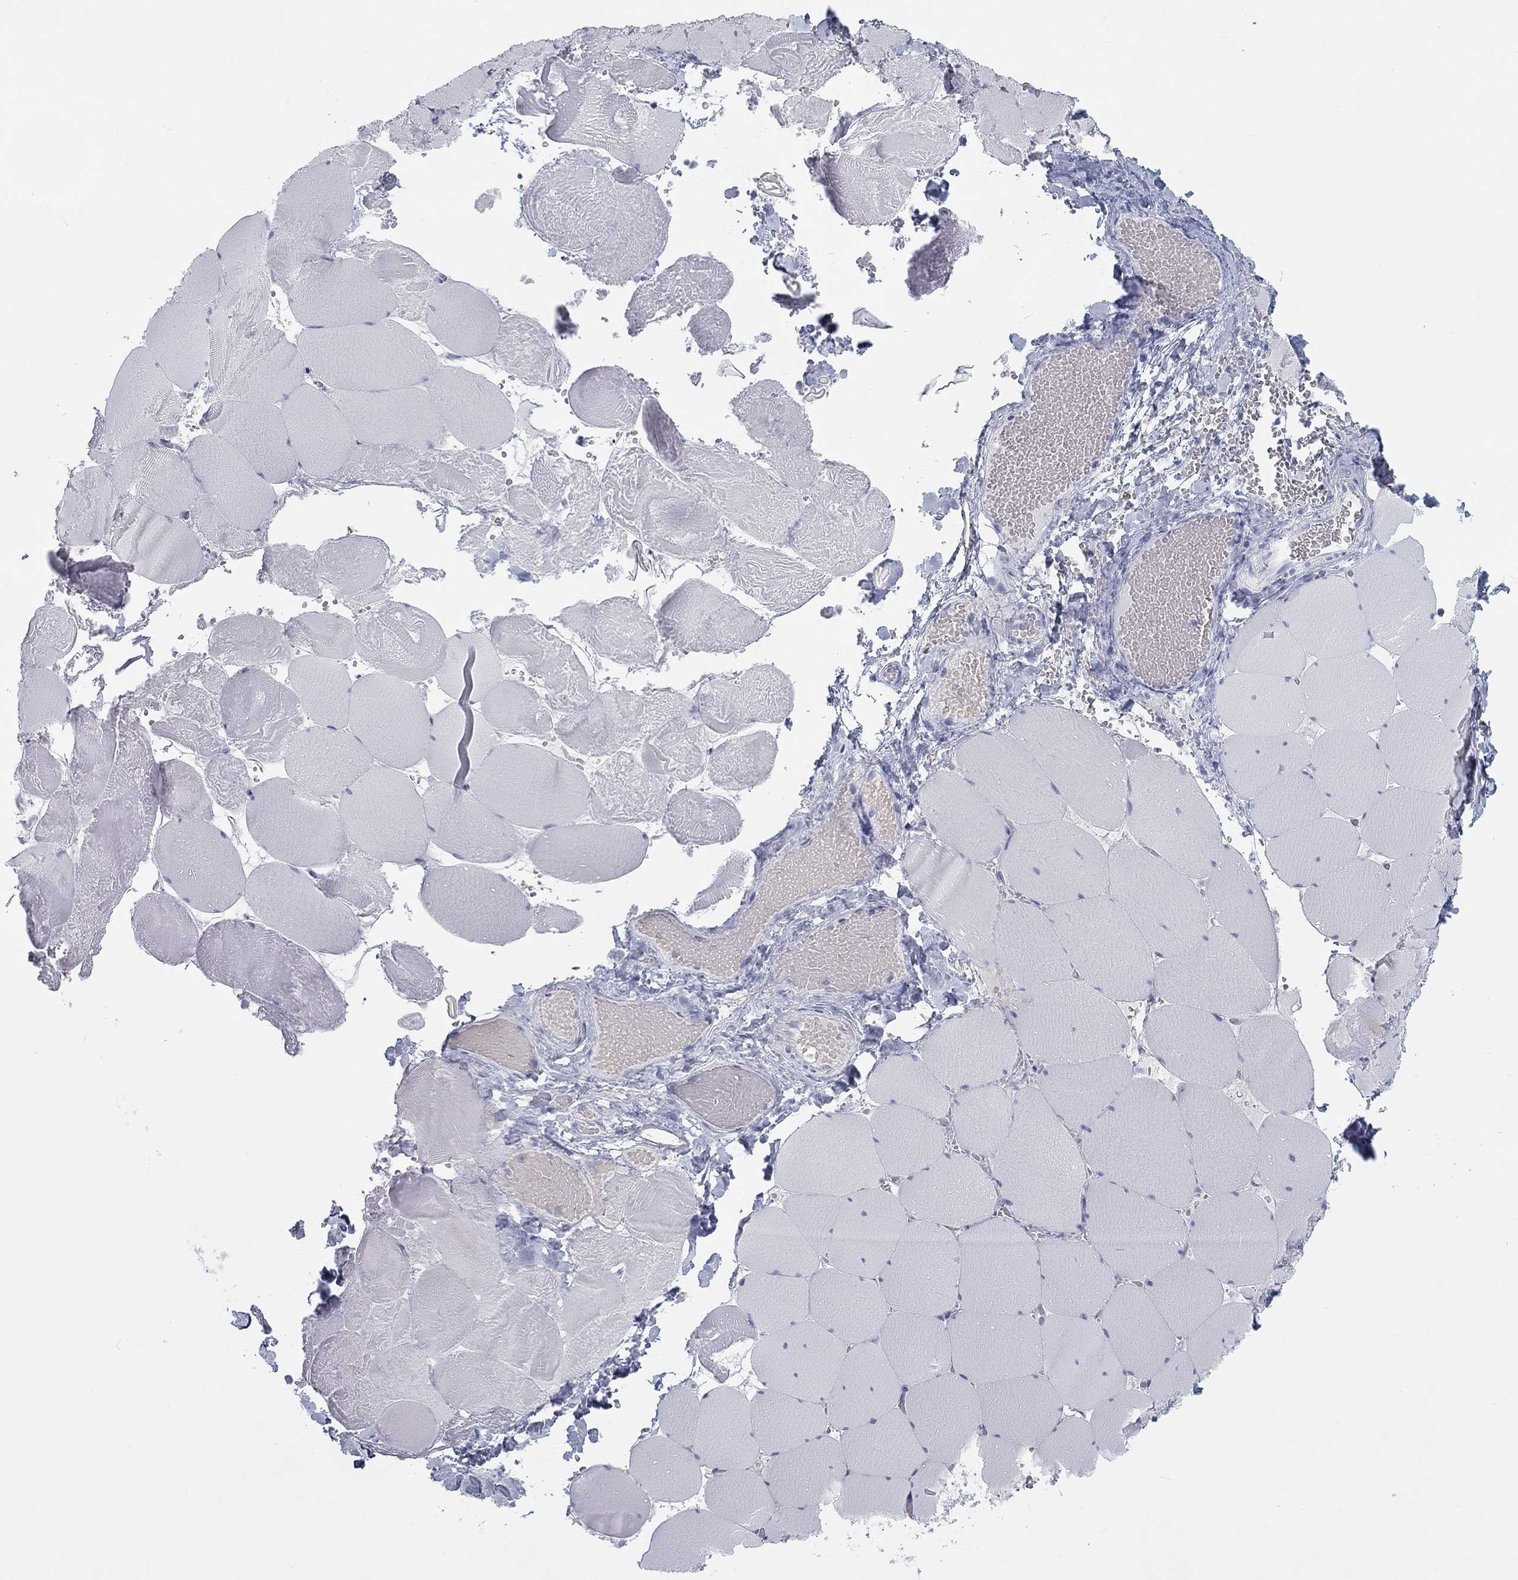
{"staining": {"intensity": "negative", "quantity": "none", "location": "none"}, "tissue": "skeletal muscle", "cell_type": "Myocytes", "image_type": "normal", "snomed": [{"axis": "morphology", "description": "Normal tissue, NOS"}, {"axis": "morphology", "description": "Malignant melanoma, Metastatic site"}, {"axis": "topography", "description": "Skeletal muscle"}], "caption": "This is a photomicrograph of immunohistochemistry (IHC) staining of benign skeletal muscle, which shows no expression in myocytes. (DAB IHC visualized using brightfield microscopy, high magnification).", "gene": "CALB1", "patient": {"sex": "male", "age": 50}}